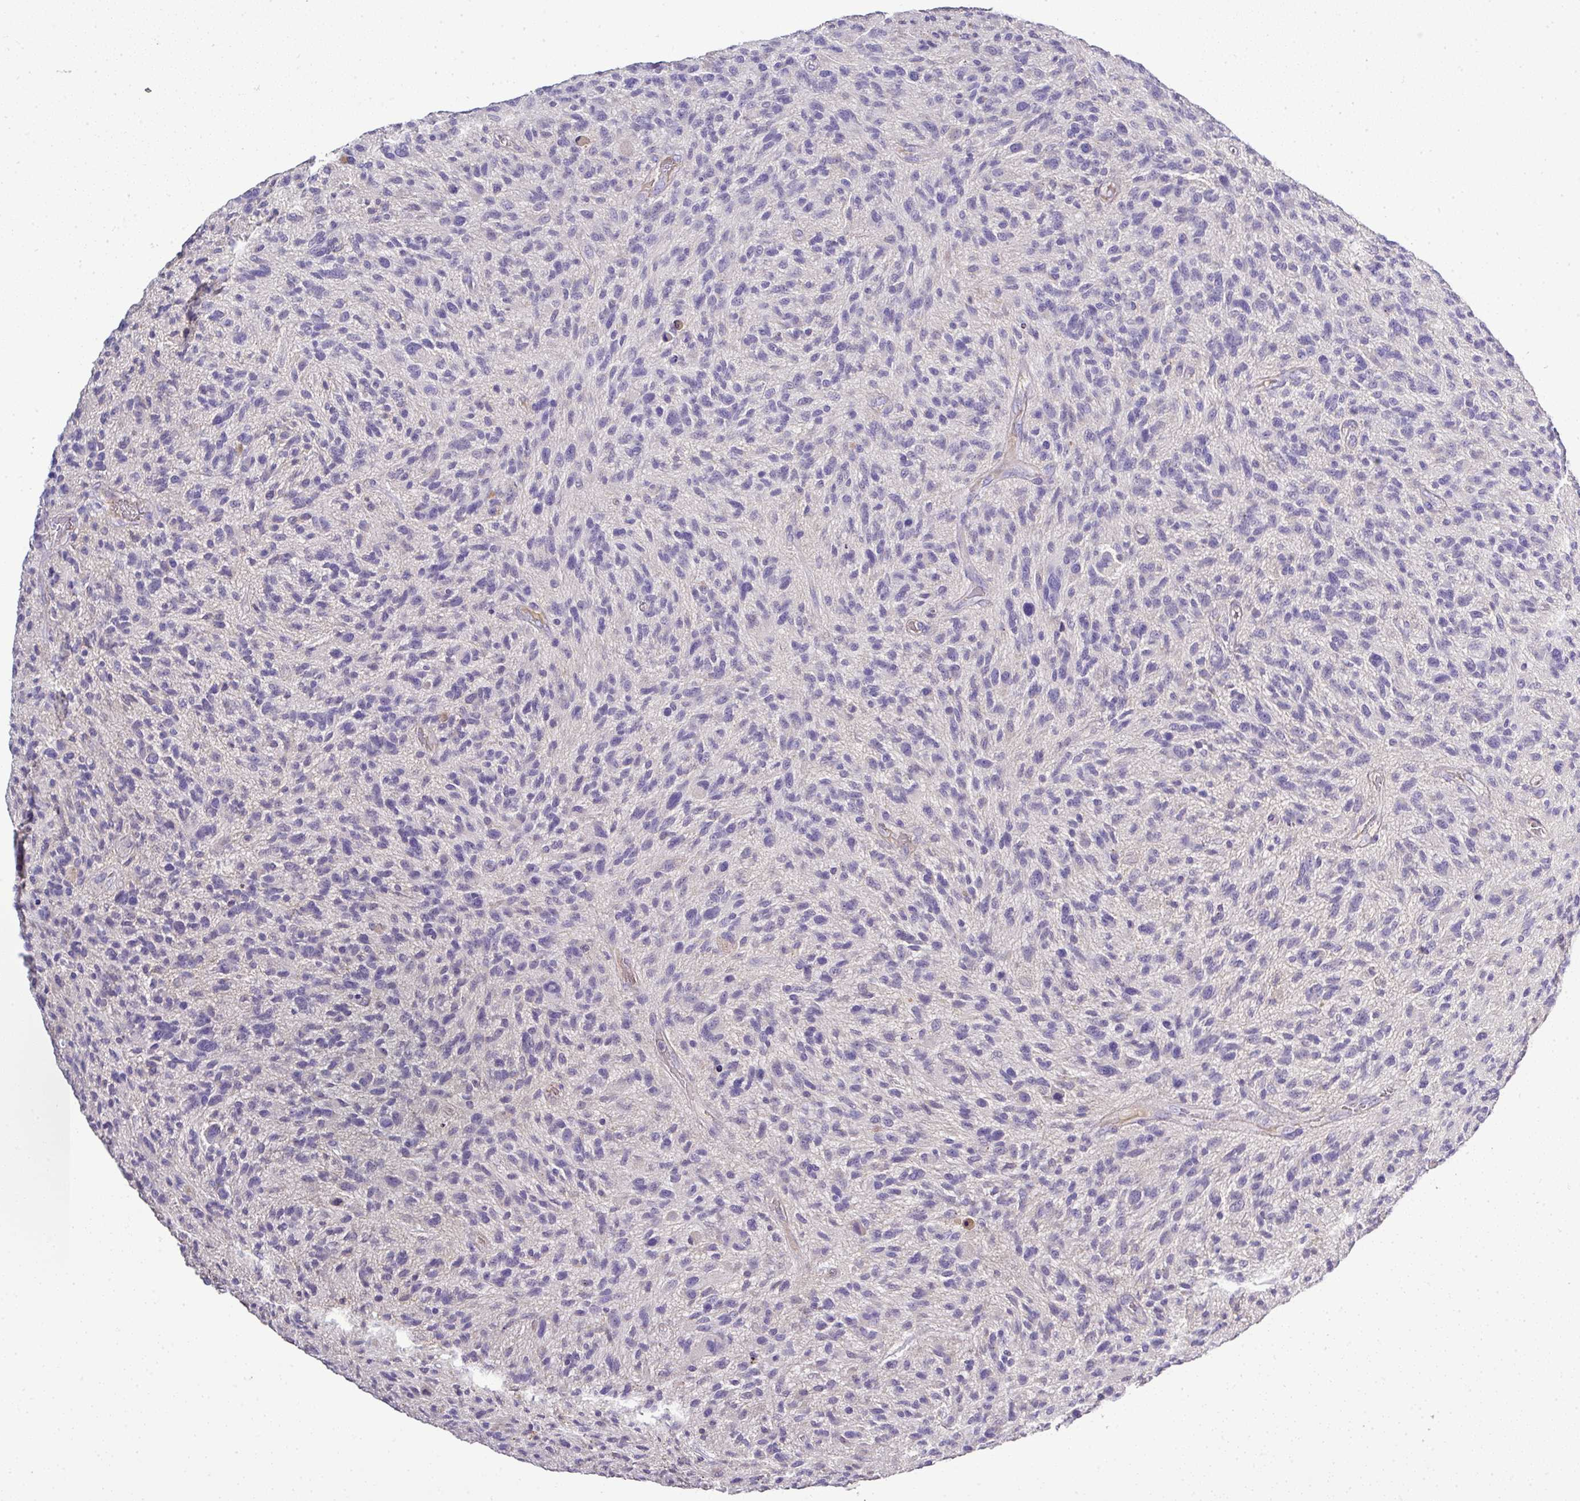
{"staining": {"intensity": "negative", "quantity": "none", "location": "none"}, "tissue": "glioma", "cell_type": "Tumor cells", "image_type": "cancer", "snomed": [{"axis": "morphology", "description": "Glioma, malignant, High grade"}, {"axis": "topography", "description": "Brain"}], "caption": "Malignant high-grade glioma was stained to show a protein in brown. There is no significant positivity in tumor cells.", "gene": "CAB39L", "patient": {"sex": "male", "age": 47}}